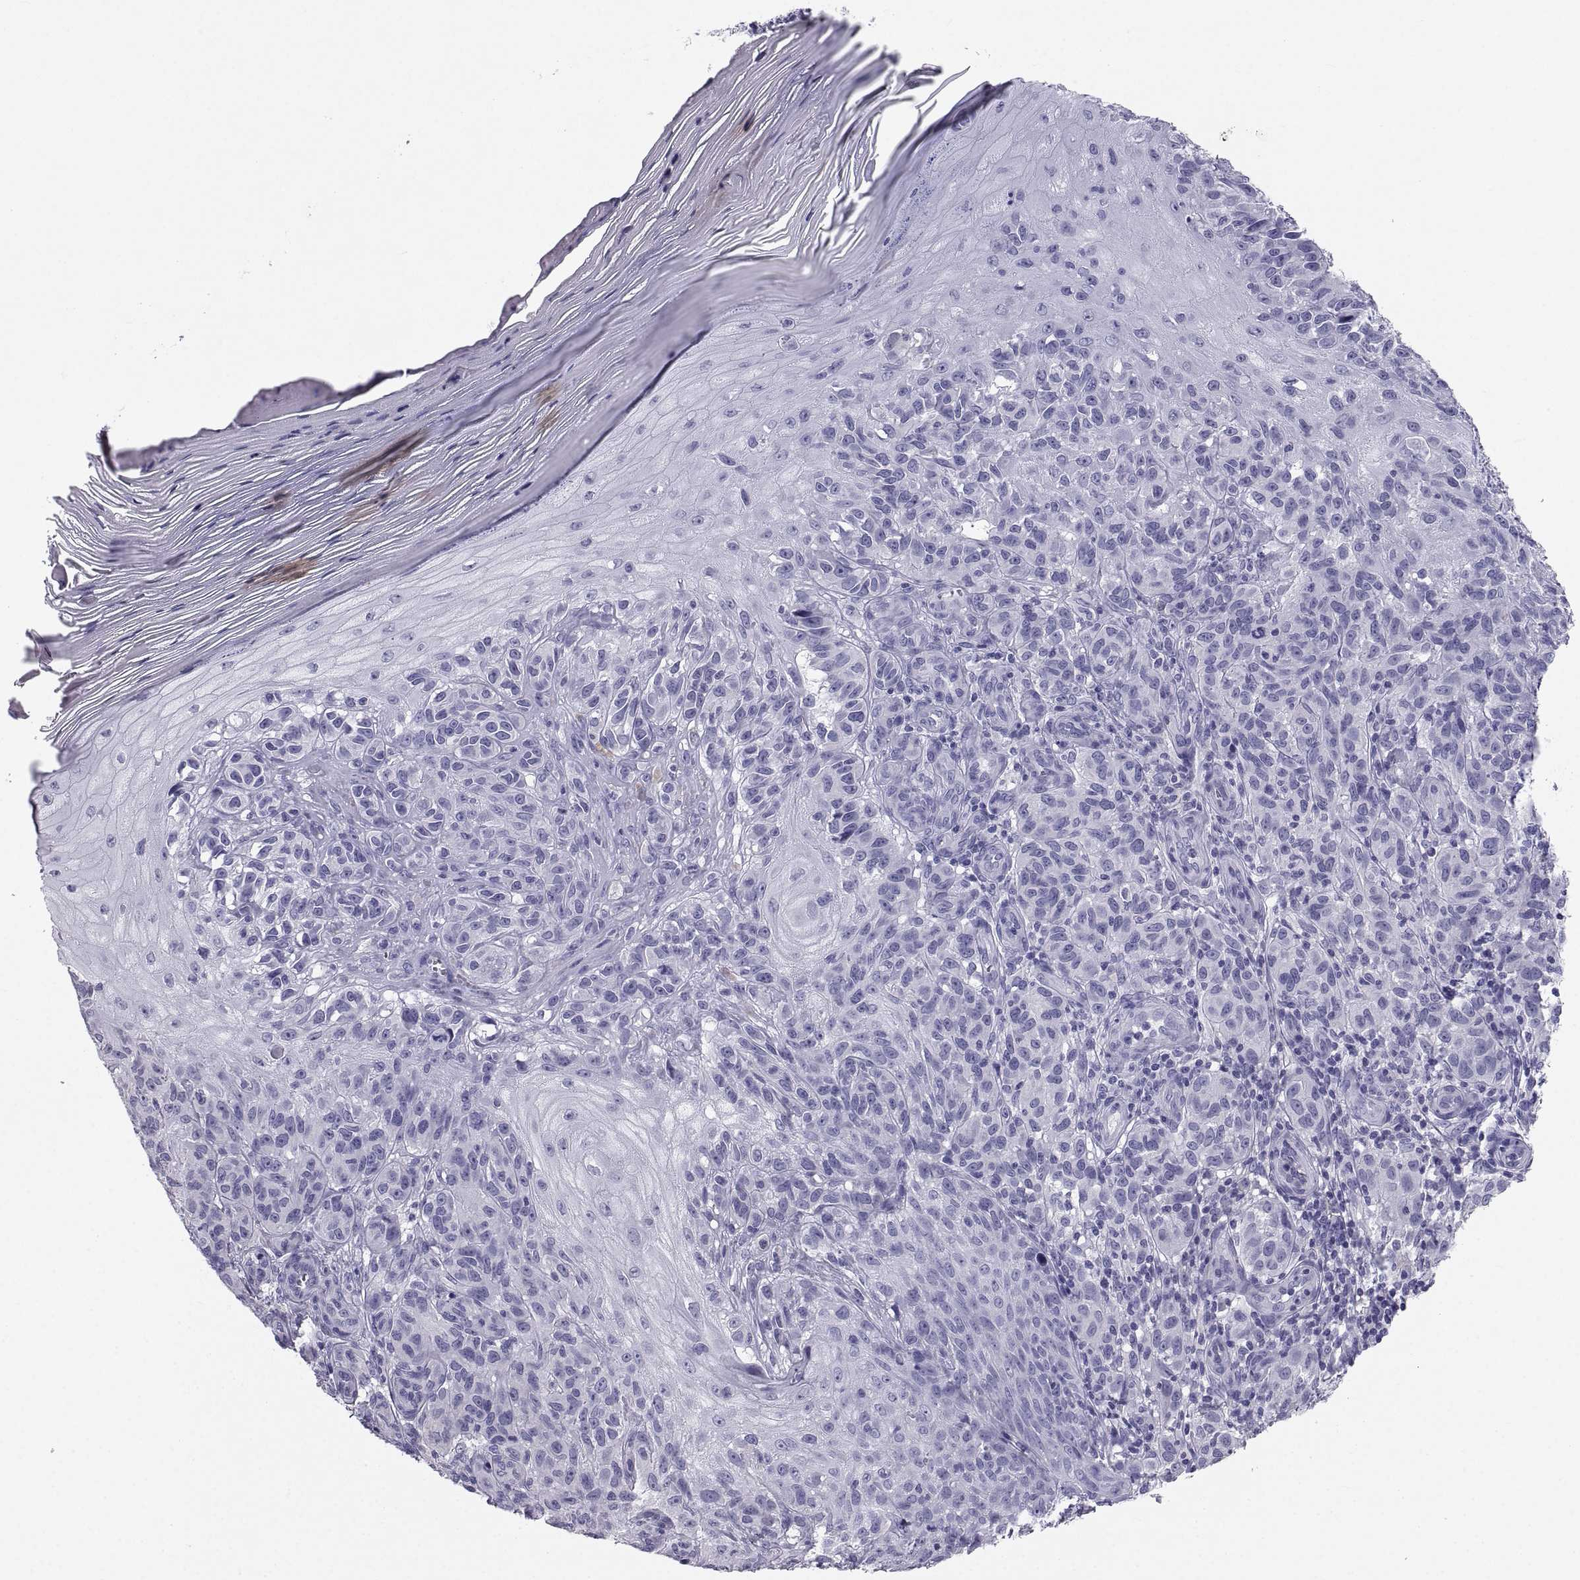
{"staining": {"intensity": "negative", "quantity": "none", "location": "none"}, "tissue": "melanoma", "cell_type": "Tumor cells", "image_type": "cancer", "snomed": [{"axis": "morphology", "description": "Malignant melanoma, NOS"}, {"axis": "topography", "description": "Skin"}], "caption": "Immunohistochemistry of melanoma shows no expression in tumor cells. (Immunohistochemistry, brightfield microscopy, high magnification).", "gene": "PCSK1N", "patient": {"sex": "female", "age": 53}}